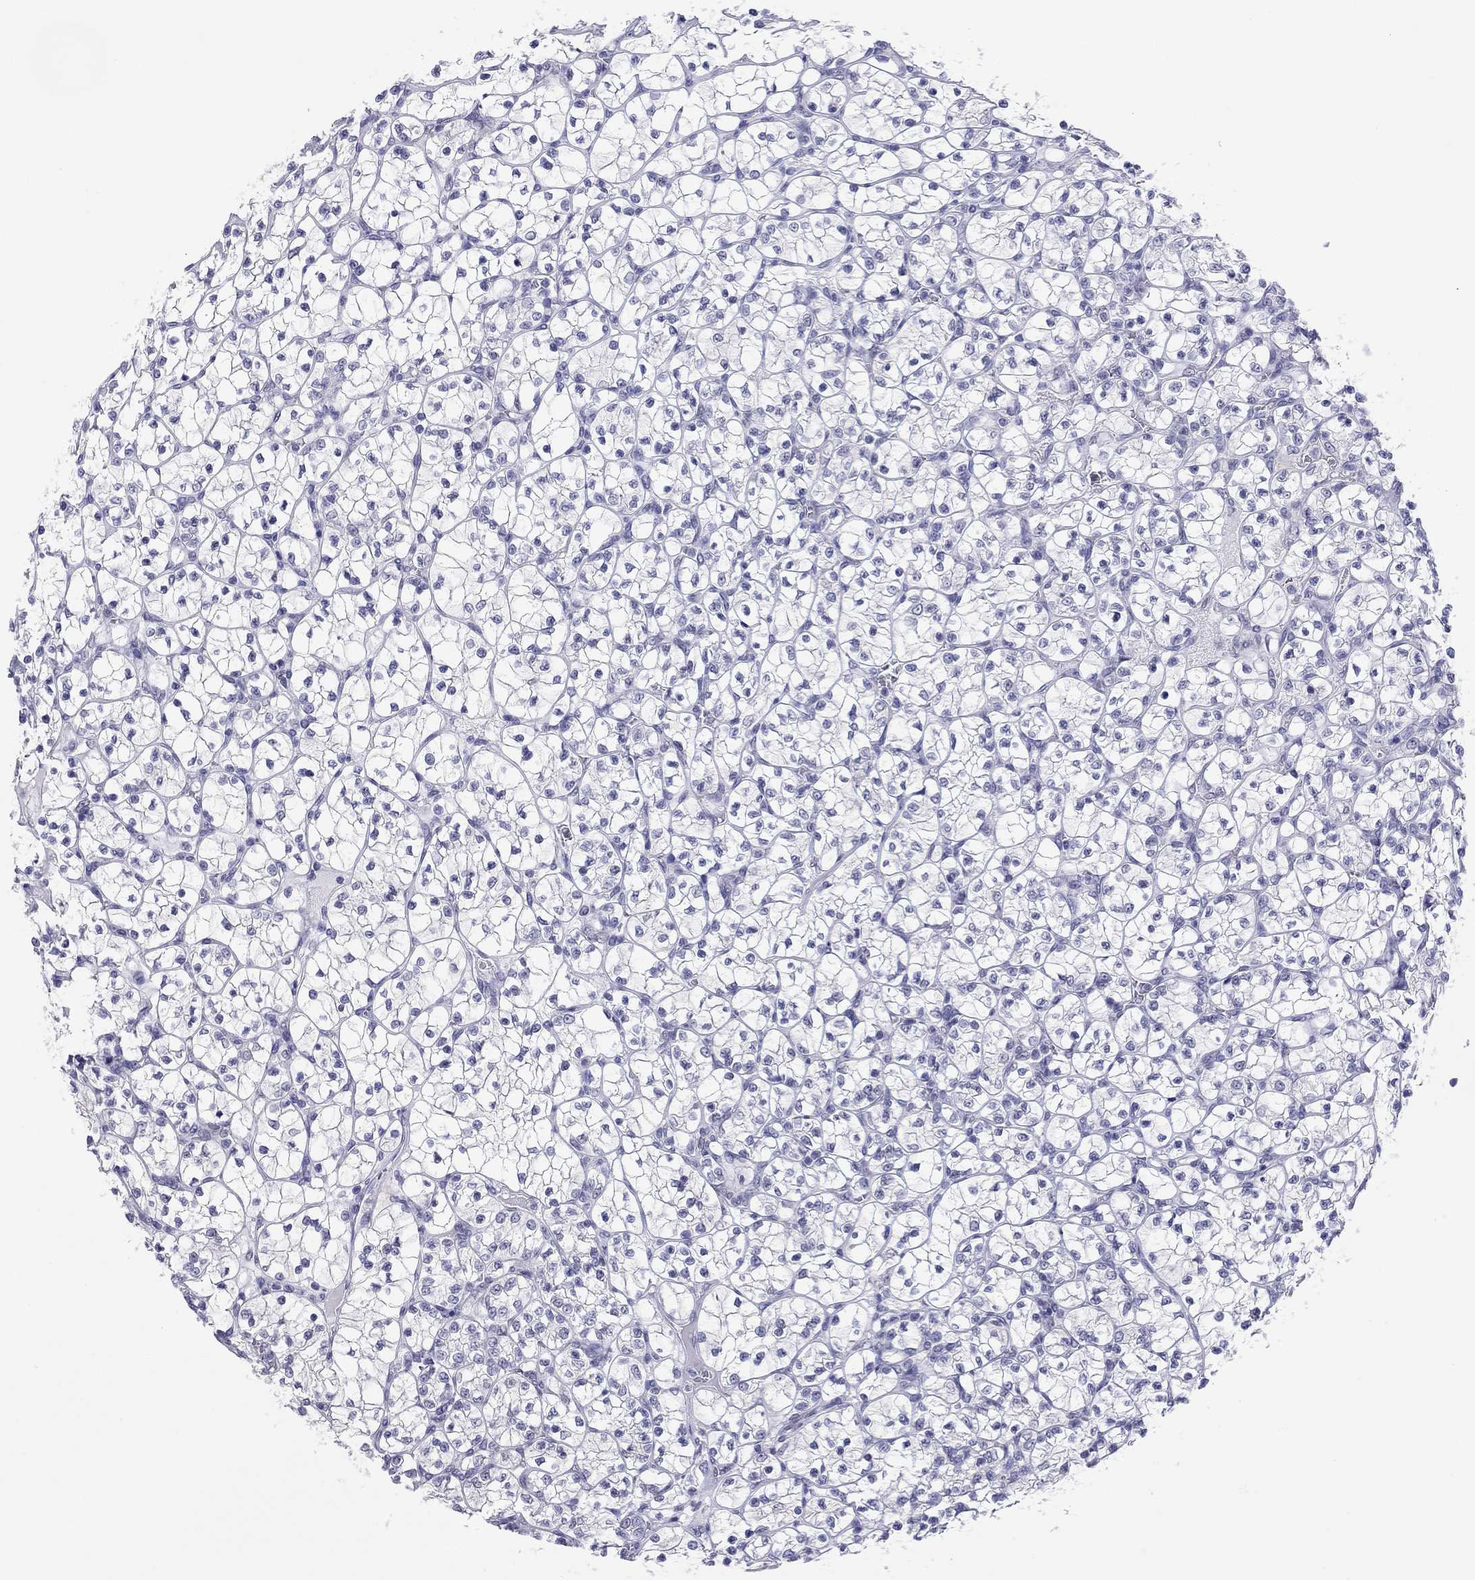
{"staining": {"intensity": "negative", "quantity": "none", "location": "none"}, "tissue": "renal cancer", "cell_type": "Tumor cells", "image_type": "cancer", "snomed": [{"axis": "morphology", "description": "Adenocarcinoma, NOS"}, {"axis": "topography", "description": "Kidney"}], "caption": "Adenocarcinoma (renal) stained for a protein using immunohistochemistry (IHC) demonstrates no positivity tumor cells.", "gene": "ARMC12", "patient": {"sex": "female", "age": 89}}